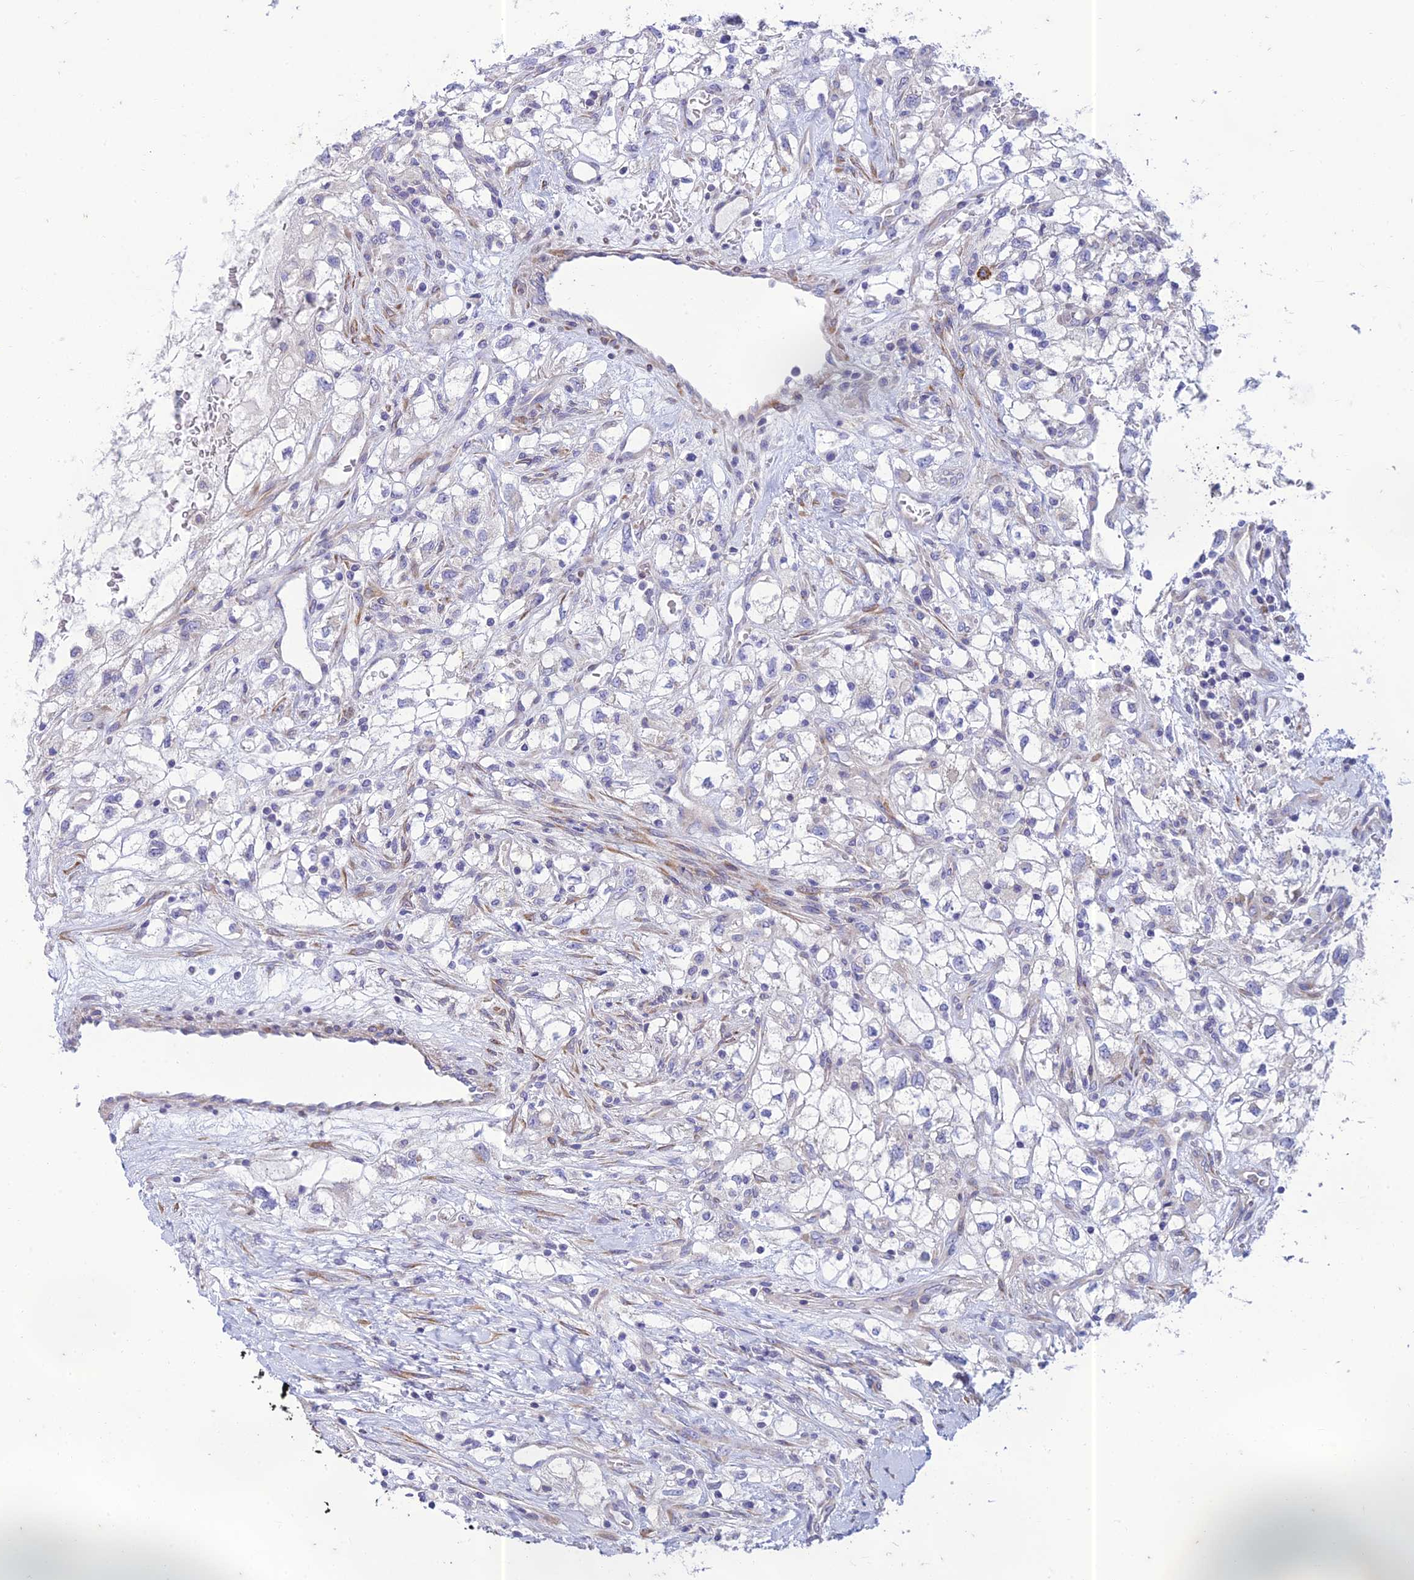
{"staining": {"intensity": "negative", "quantity": "none", "location": "none"}, "tissue": "renal cancer", "cell_type": "Tumor cells", "image_type": "cancer", "snomed": [{"axis": "morphology", "description": "Adenocarcinoma, NOS"}, {"axis": "topography", "description": "Kidney"}], "caption": "There is no significant positivity in tumor cells of renal adenocarcinoma.", "gene": "PTCD2", "patient": {"sex": "male", "age": 59}}